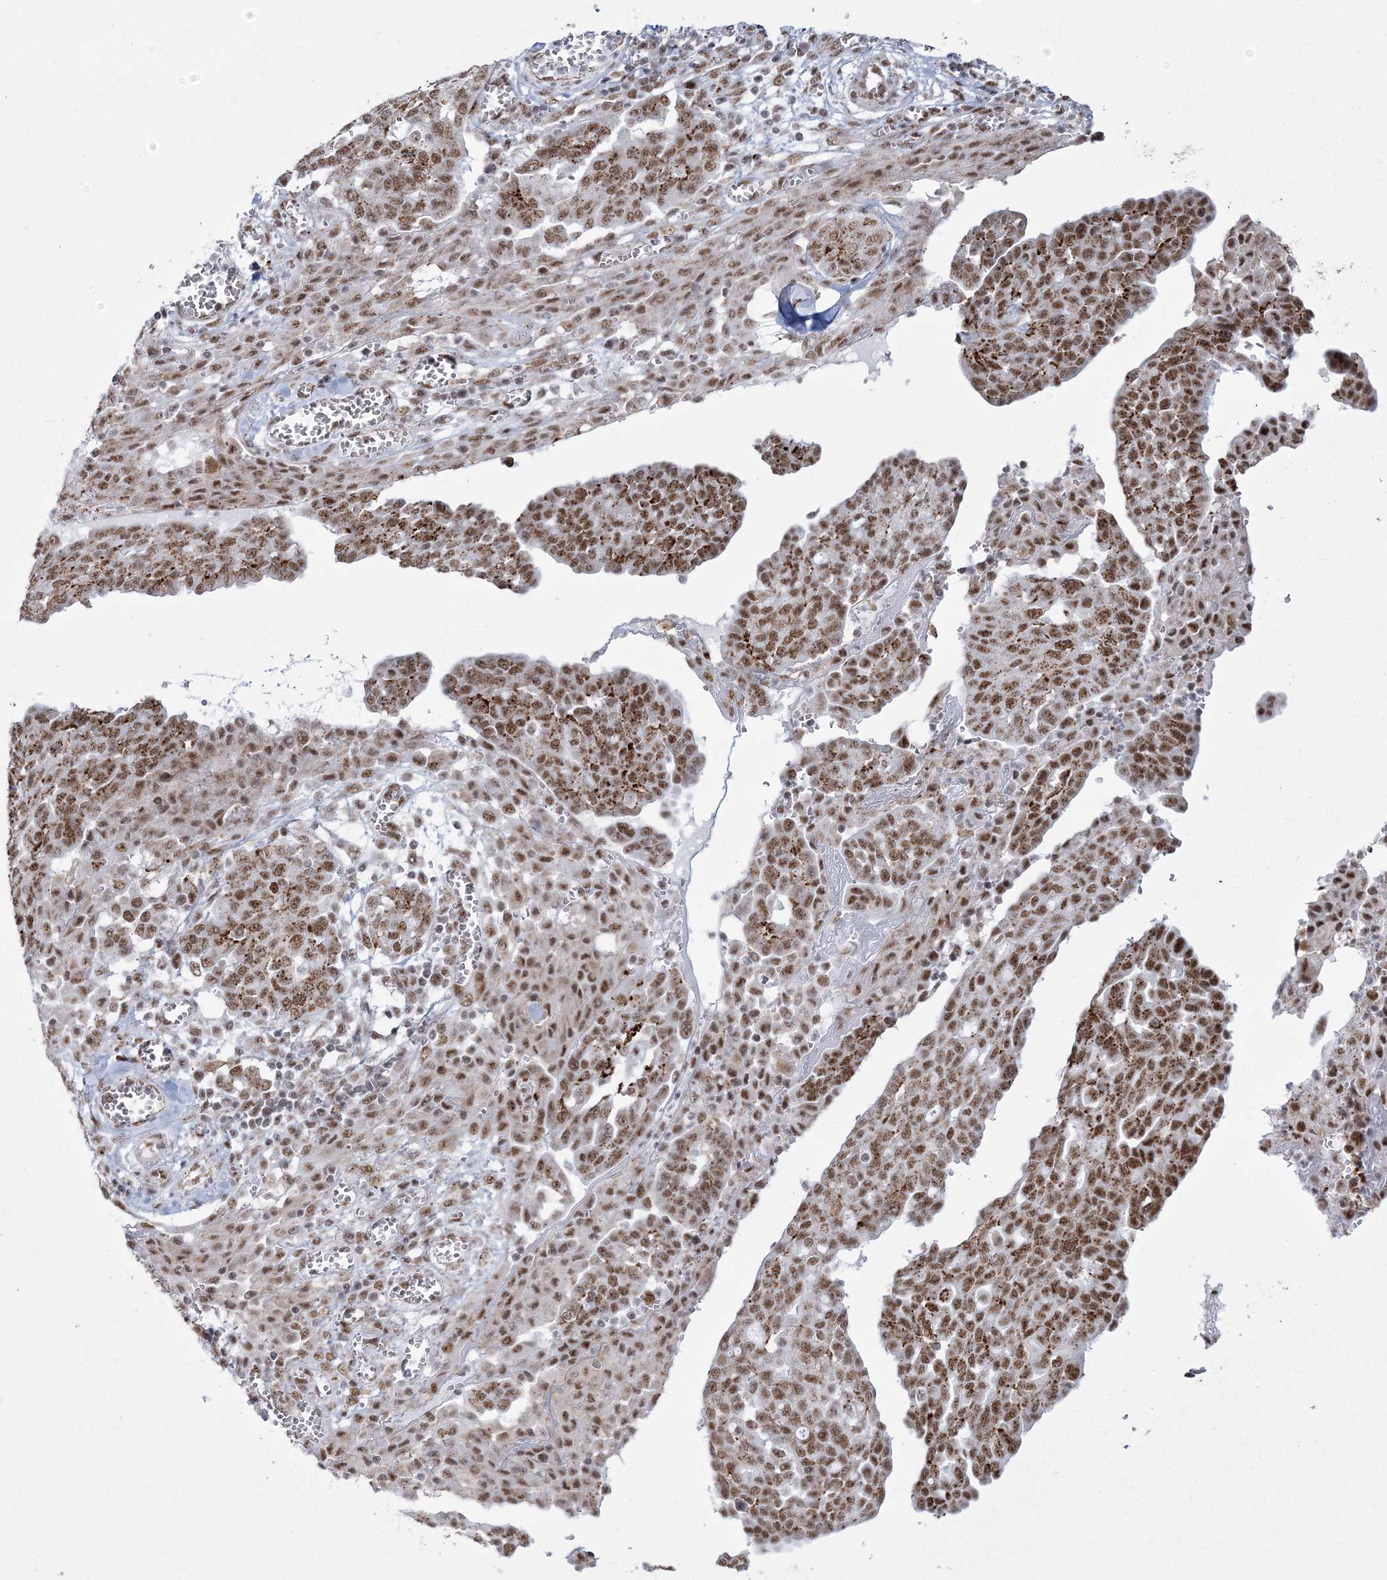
{"staining": {"intensity": "moderate", "quantity": ">75%", "location": "nuclear"}, "tissue": "ovarian cancer", "cell_type": "Tumor cells", "image_type": "cancer", "snomed": [{"axis": "morphology", "description": "Cystadenocarcinoma, serous, NOS"}, {"axis": "topography", "description": "Soft tissue"}, {"axis": "topography", "description": "Ovary"}], "caption": "Immunohistochemistry (DAB (3,3'-diaminobenzidine)) staining of human ovarian serous cystadenocarcinoma reveals moderate nuclear protein staining in about >75% of tumor cells. (IHC, brightfield microscopy, high magnification).", "gene": "RBM17", "patient": {"sex": "female", "age": 57}}